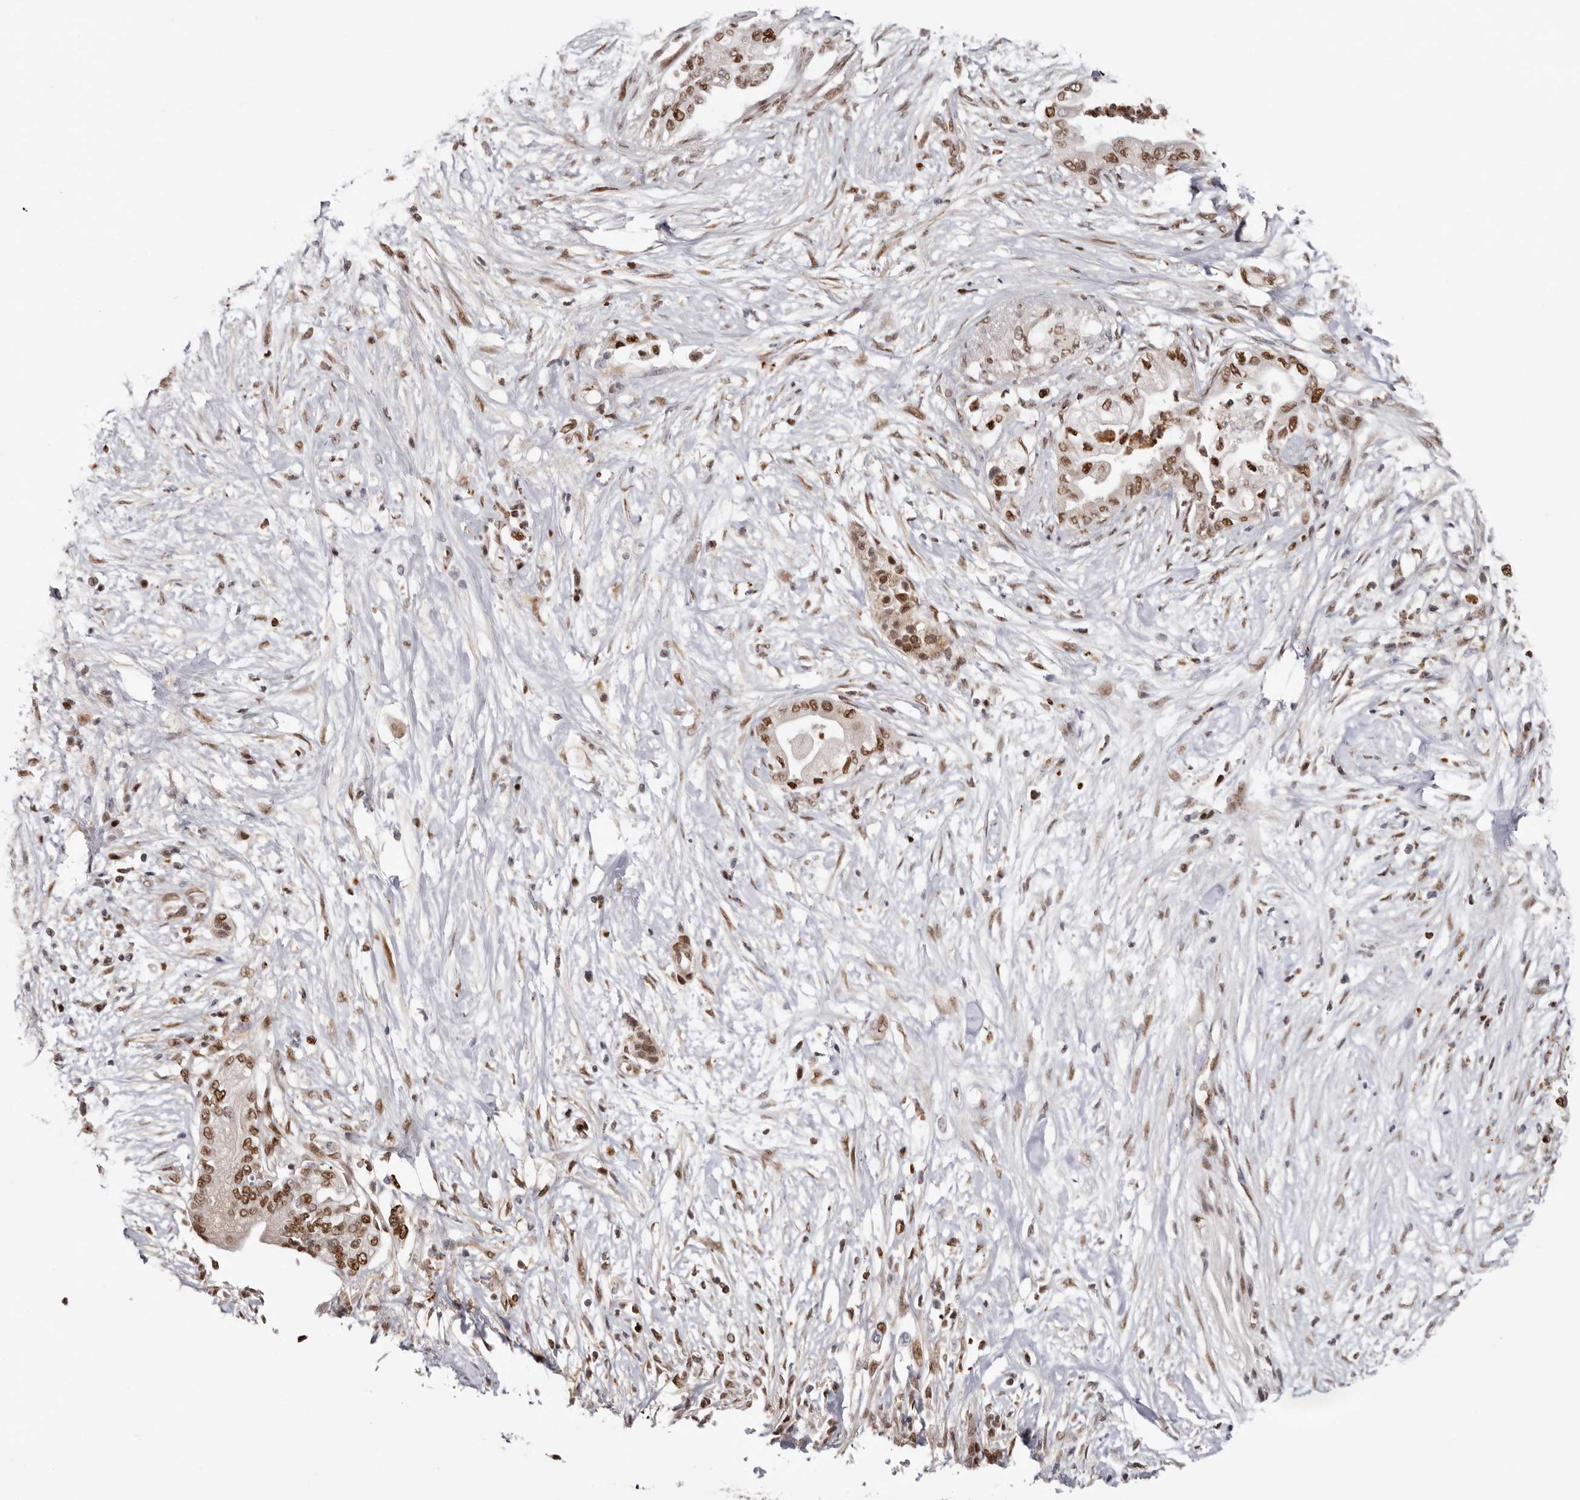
{"staining": {"intensity": "moderate", "quantity": ">75%", "location": "nuclear"}, "tissue": "pancreatic cancer", "cell_type": "Tumor cells", "image_type": "cancer", "snomed": [{"axis": "morphology", "description": "Normal tissue, NOS"}, {"axis": "morphology", "description": "Adenocarcinoma, NOS"}, {"axis": "topography", "description": "Pancreas"}, {"axis": "topography", "description": "Duodenum"}], "caption": "Adenocarcinoma (pancreatic) tissue shows moderate nuclear staining in about >75% of tumor cells", "gene": "SMAD7", "patient": {"sex": "female", "age": 60}}